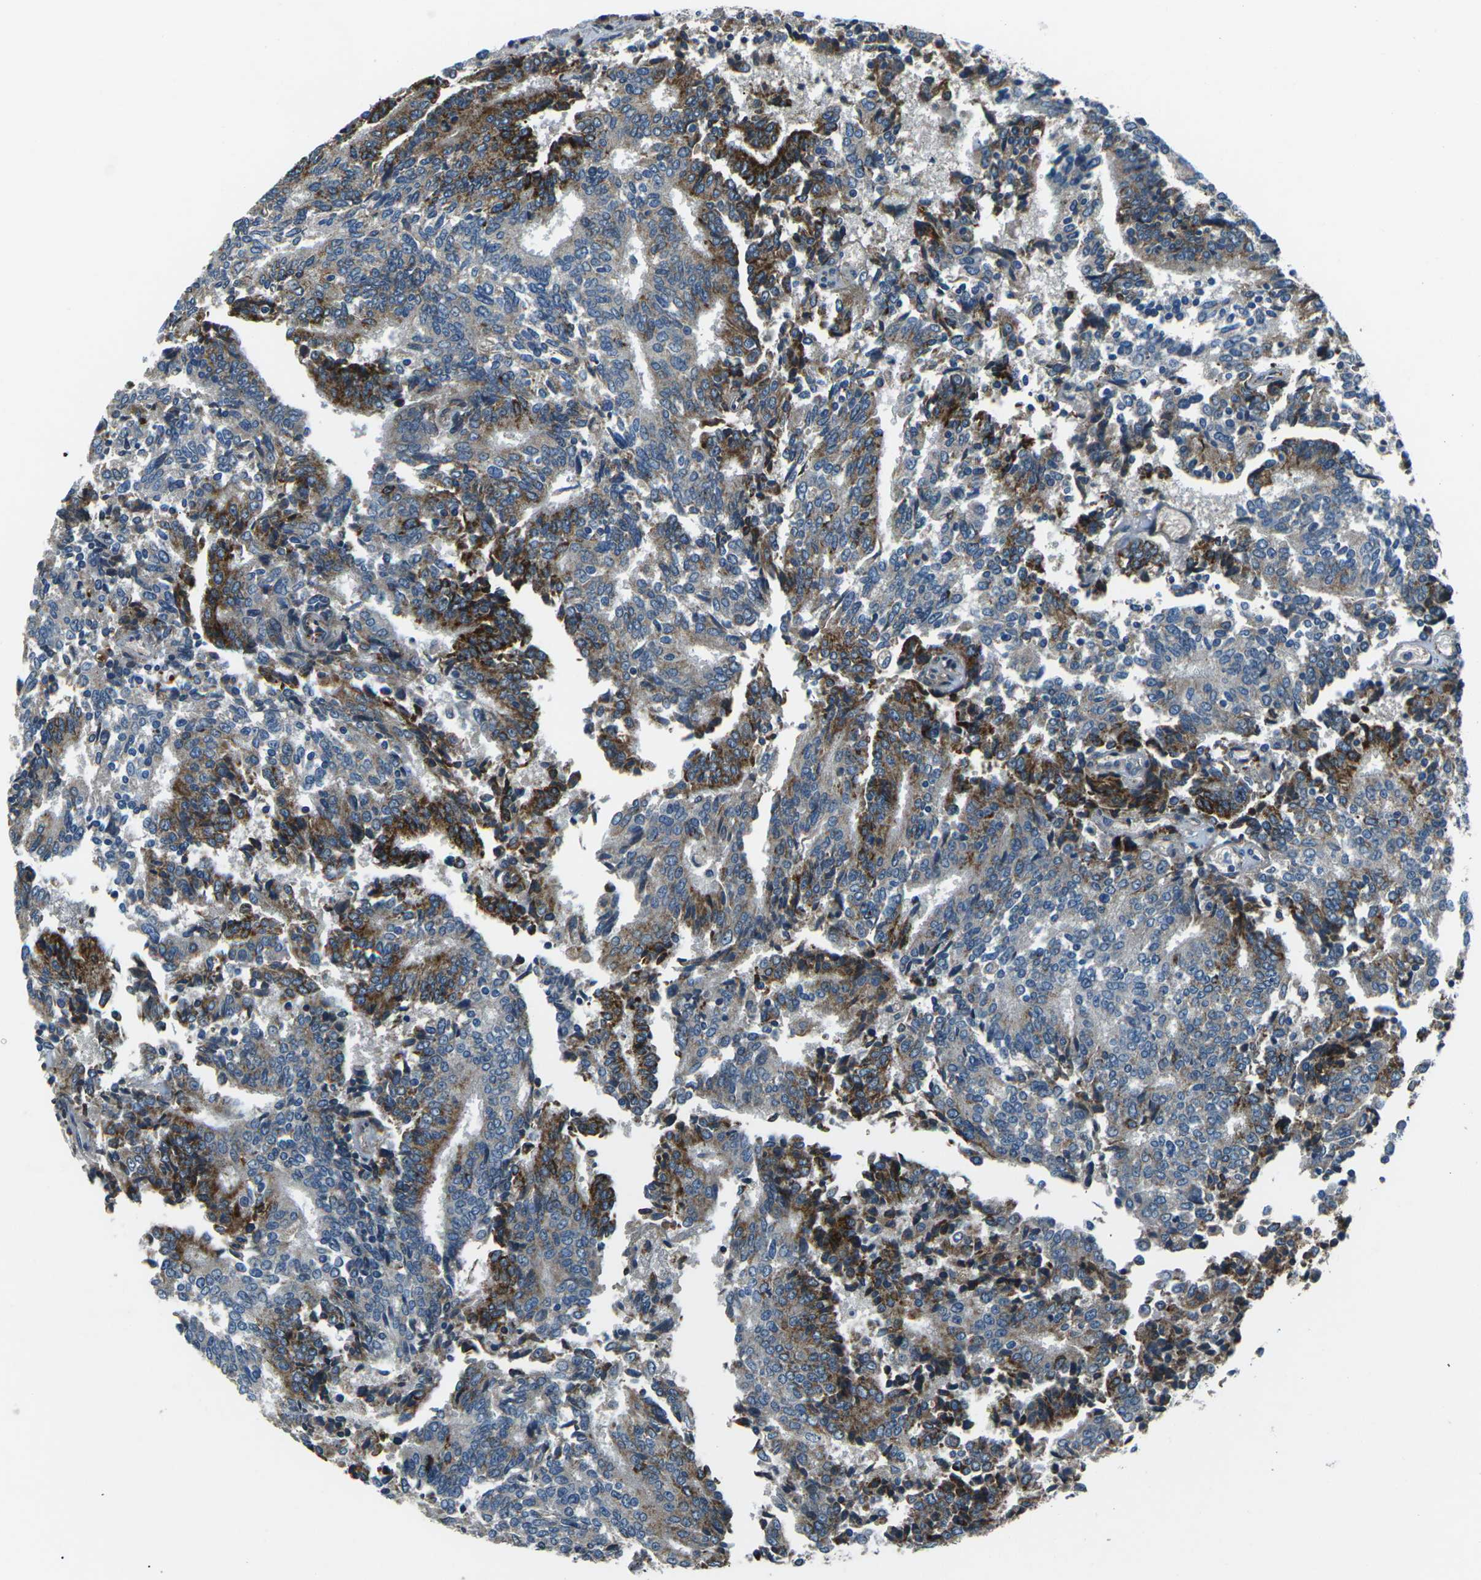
{"staining": {"intensity": "strong", "quantity": "25%-75%", "location": "cytoplasmic/membranous"}, "tissue": "prostate cancer", "cell_type": "Tumor cells", "image_type": "cancer", "snomed": [{"axis": "morphology", "description": "Normal tissue, NOS"}, {"axis": "morphology", "description": "Adenocarcinoma, High grade"}, {"axis": "topography", "description": "Prostate"}, {"axis": "topography", "description": "Seminal veicle"}], "caption": "Strong cytoplasmic/membranous protein positivity is appreciated in about 25%-75% of tumor cells in prostate cancer.", "gene": "AFAP1", "patient": {"sex": "male", "age": 55}}